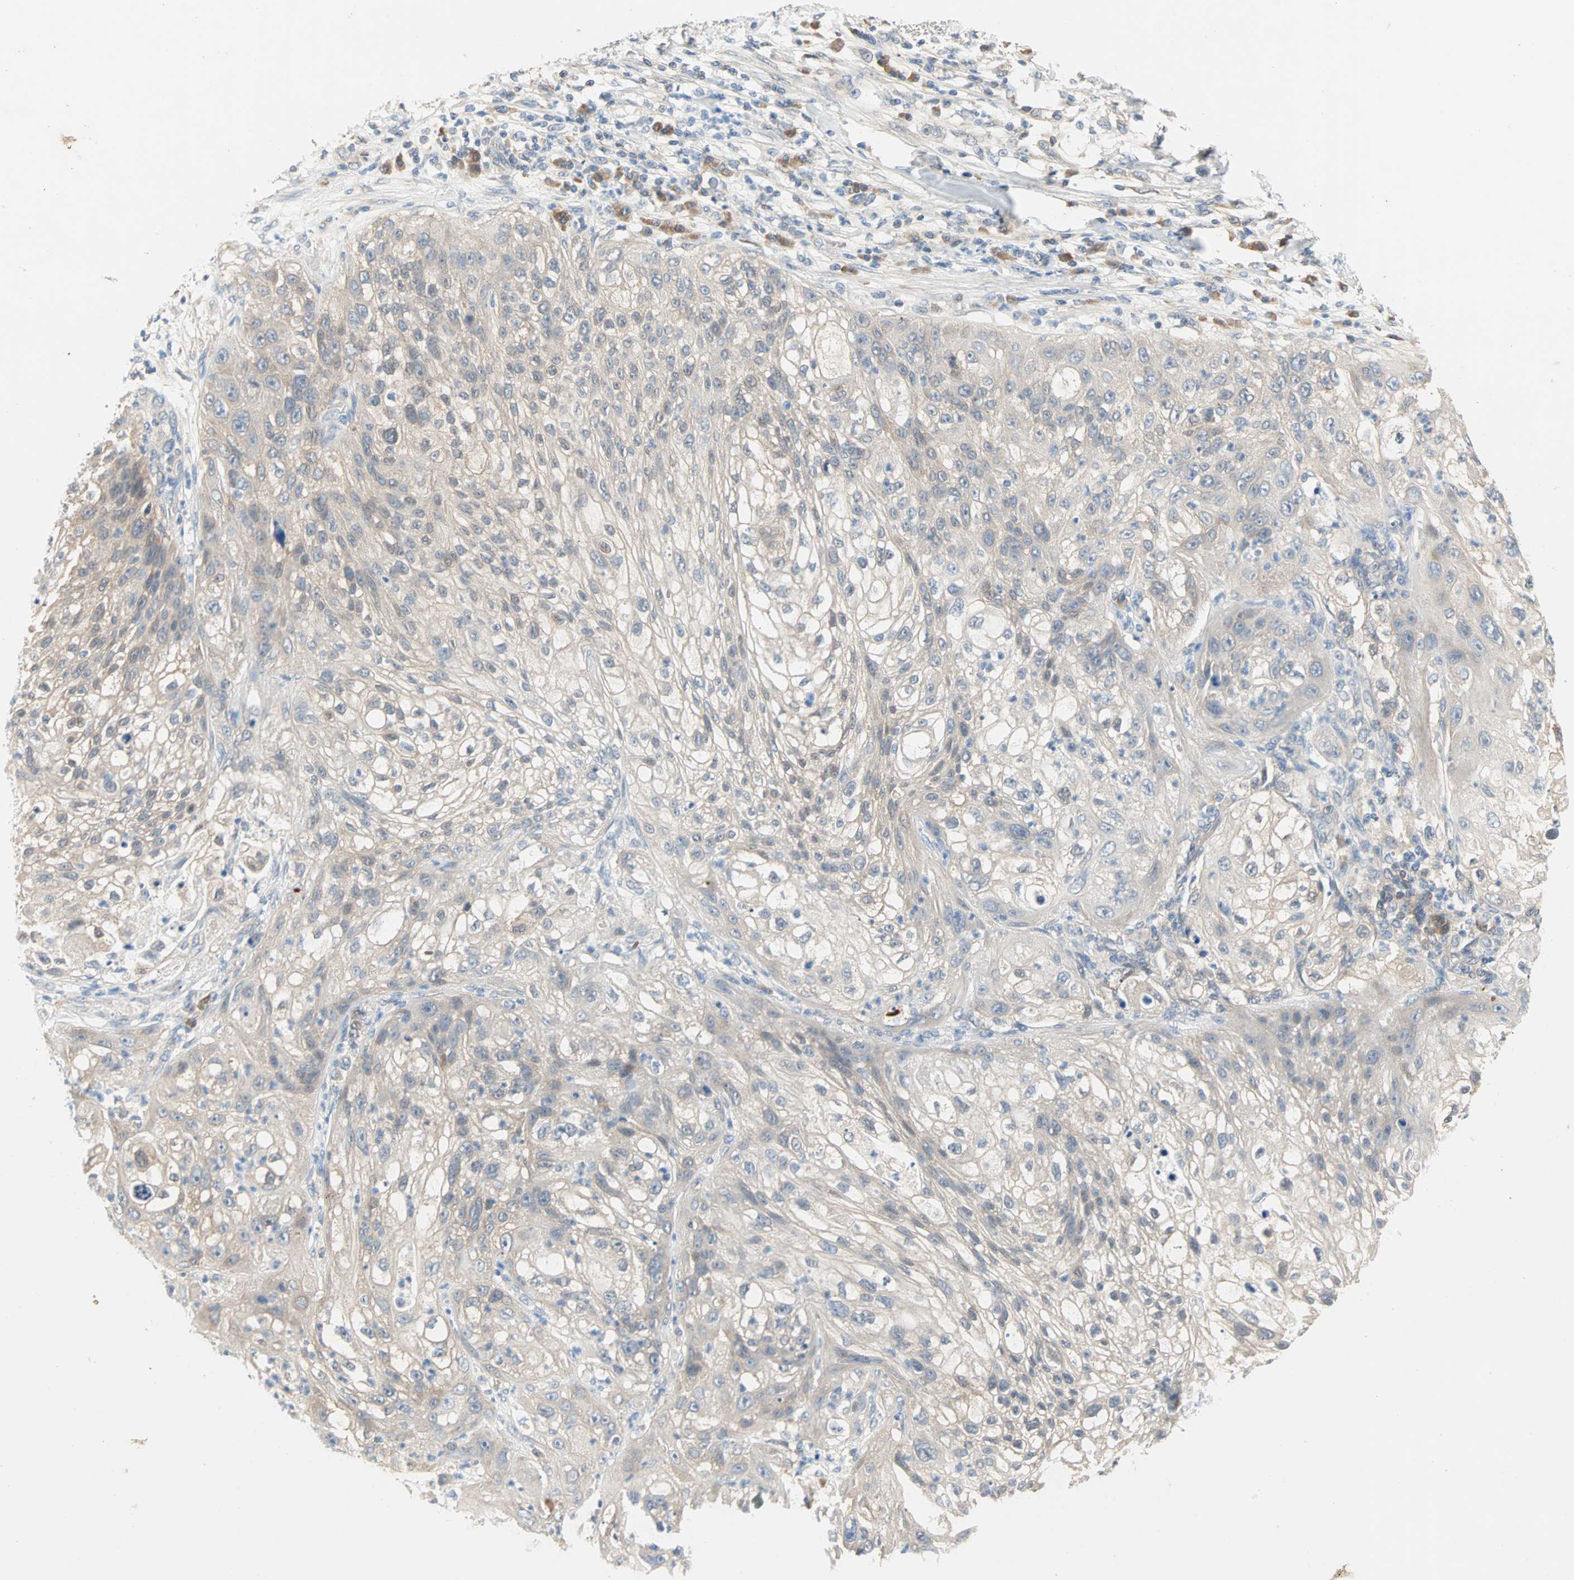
{"staining": {"intensity": "weak", "quantity": ">75%", "location": "cytoplasmic/membranous"}, "tissue": "lung cancer", "cell_type": "Tumor cells", "image_type": "cancer", "snomed": [{"axis": "morphology", "description": "Inflammation, NOS"}, {"axis": "morphology", "description": "Squamous cell carcinoma, NOS"}, {"axis": "topography", "description": "Lymph node"}, {"axis": "topography", "description": "Soft tissue"}, {"axis": "topography", "description": "Lung"}], "caption": "Lung squamous cell carcinoma stained with immunohistochemistry (IHC) demonstrates weak cytoplasmic/membranous staining in approximately >75% of tumor cells.", "gene": "MPI", "patient": {"sex": "male", "age": 66}}